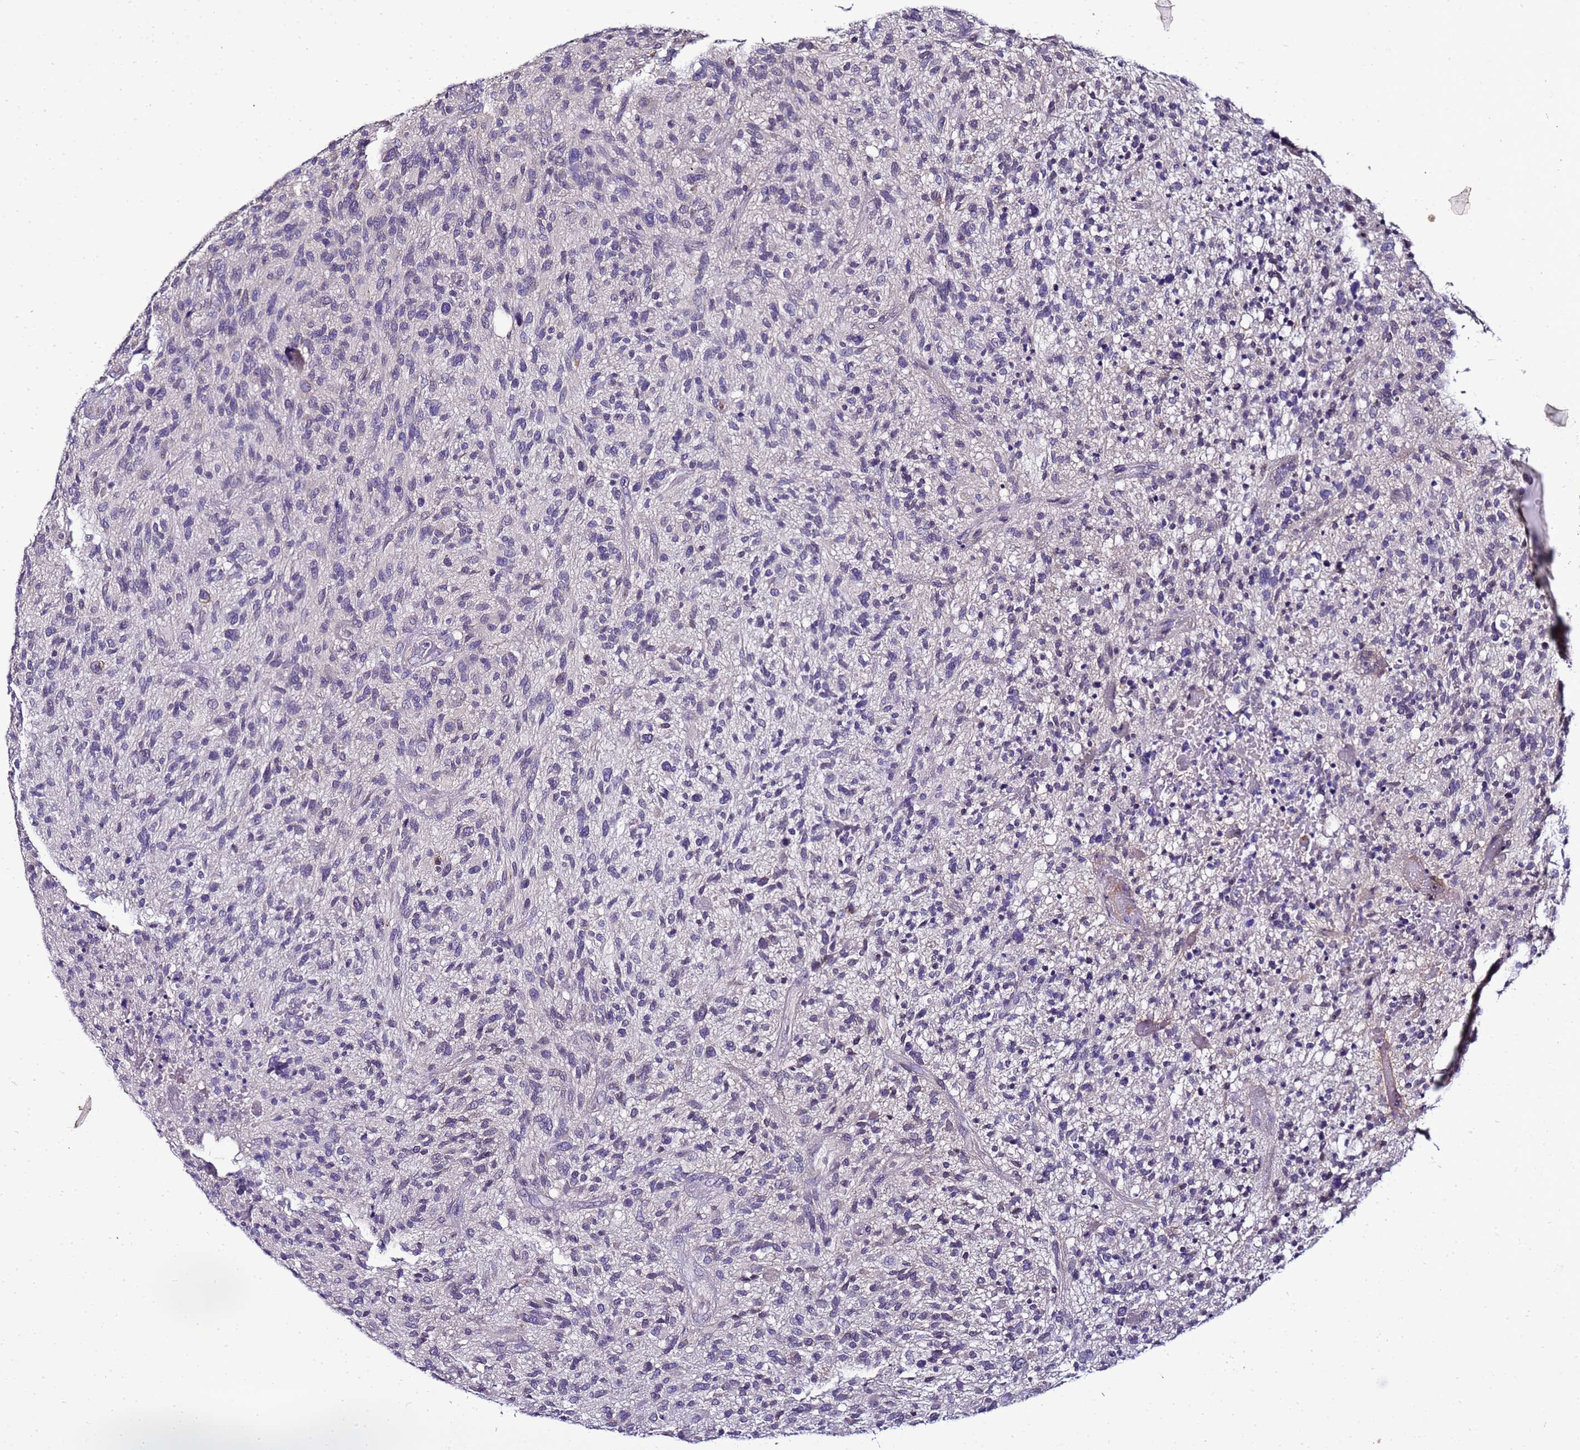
{"staining": {"intensity": "negative", "quantity": "none", "location": "none"}, "tissue": "glioma", "cell_type": "Tumor cells", "image_type": "cancer", "snomed": [{"axis": "morphology", "description": "Glioma, malignant, High grade"}, {"axis": "topography", "description": "Brain"}], "caption": "There is no significant expression in tumor cells of high-grade glioma (malignant).", "gene": "FAM166B", "patient": {"sex": "male", "age": 47}}